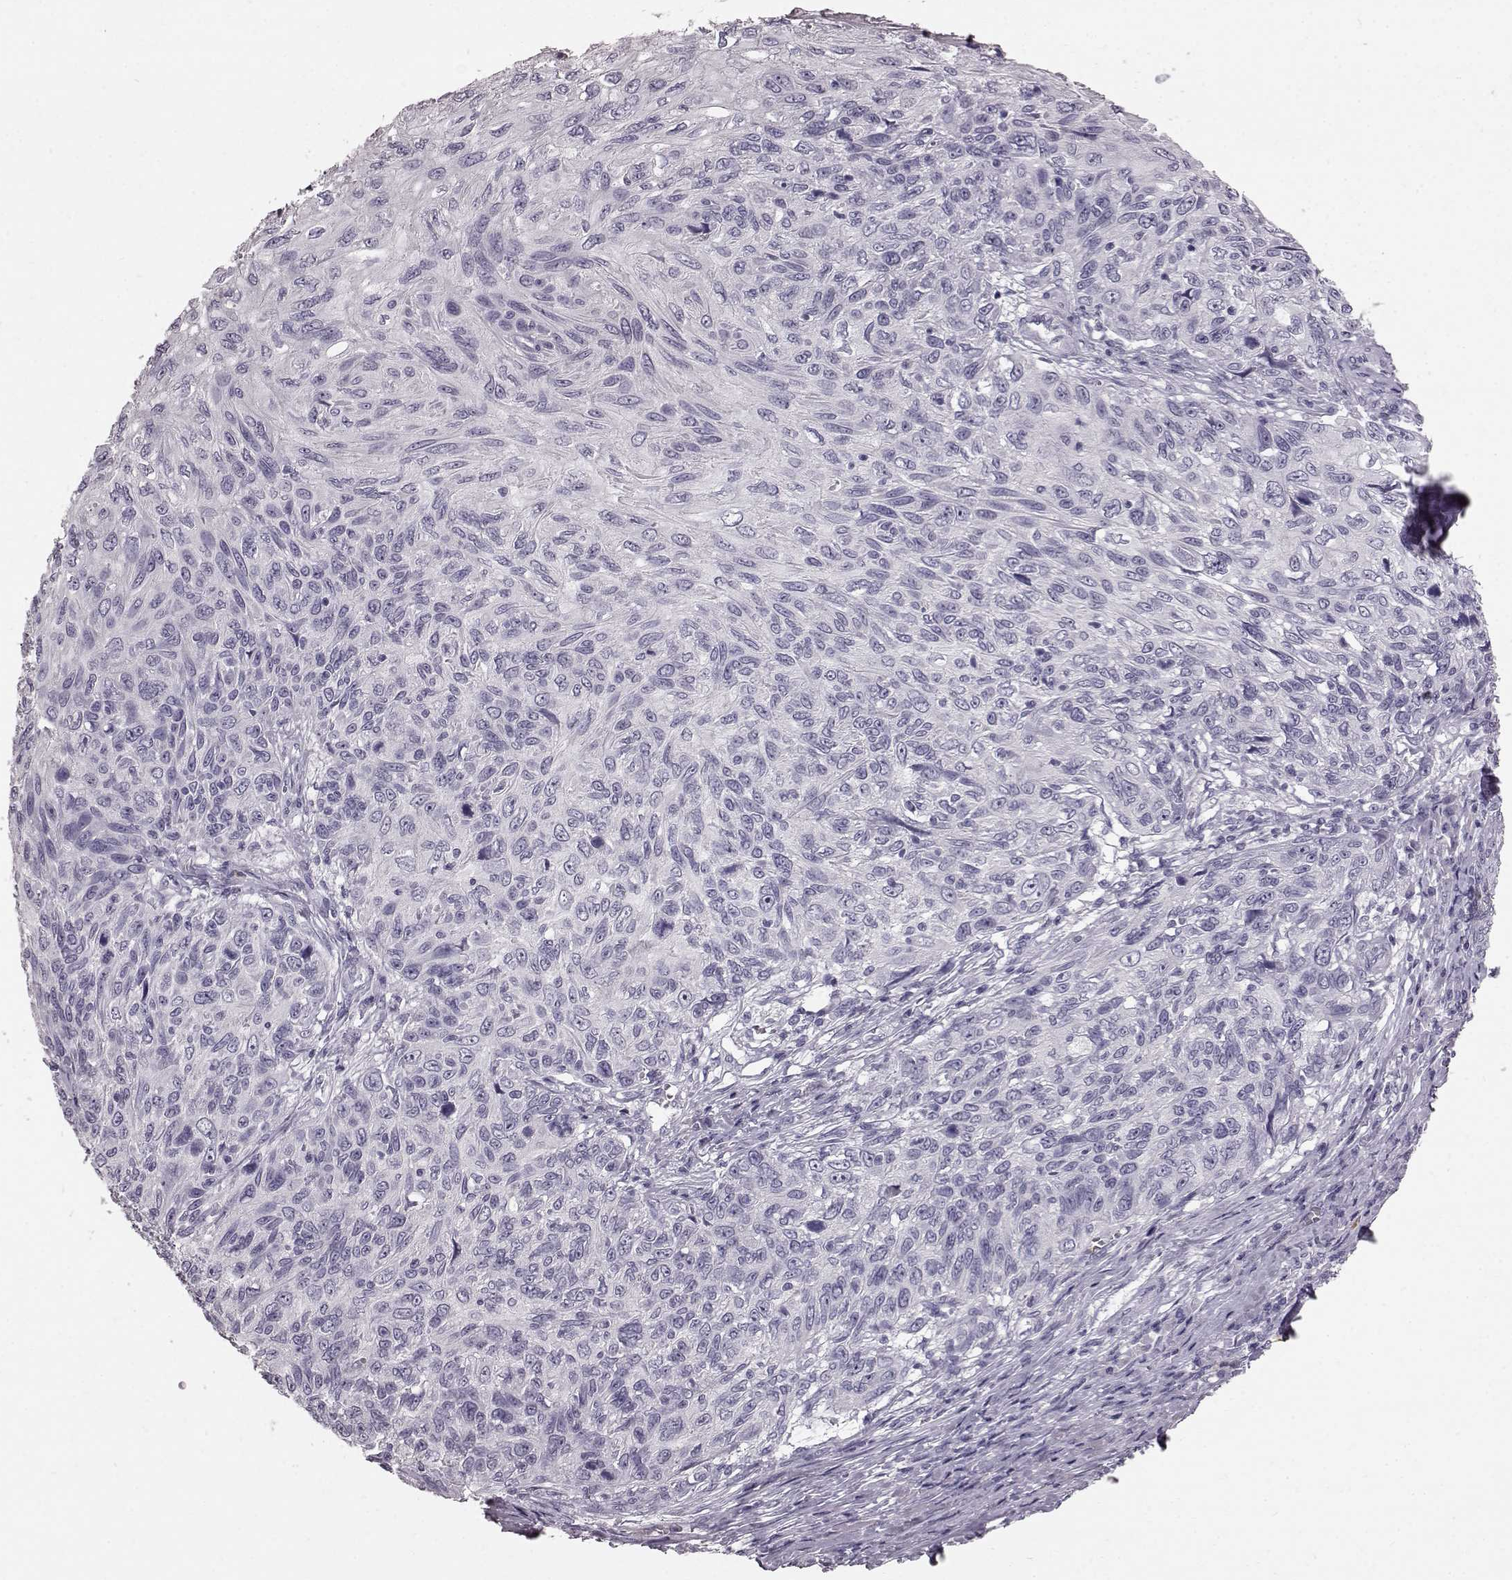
{"staining": {"intensity": "negative", "quantity": "none", "location": "none"}, "tissue": "skin cancer", "cell_type": "Tumor cells", "image_type": "cancer", "snomed": [{"axis": "morphology", "description": "Squamous cell carcinoma, NOS"}, {"axis": "topography", "description": "Skin"}], "caption": "Immunohistochemical staining of human skin squamous cell carcinoma demonstrates no significant expression in tumor cells. (DAB immunohistochemistry (IHC) with hematoxylin counter stain).", "gene": "FUT4", "patient": {"sex": "male", "age": 92}}